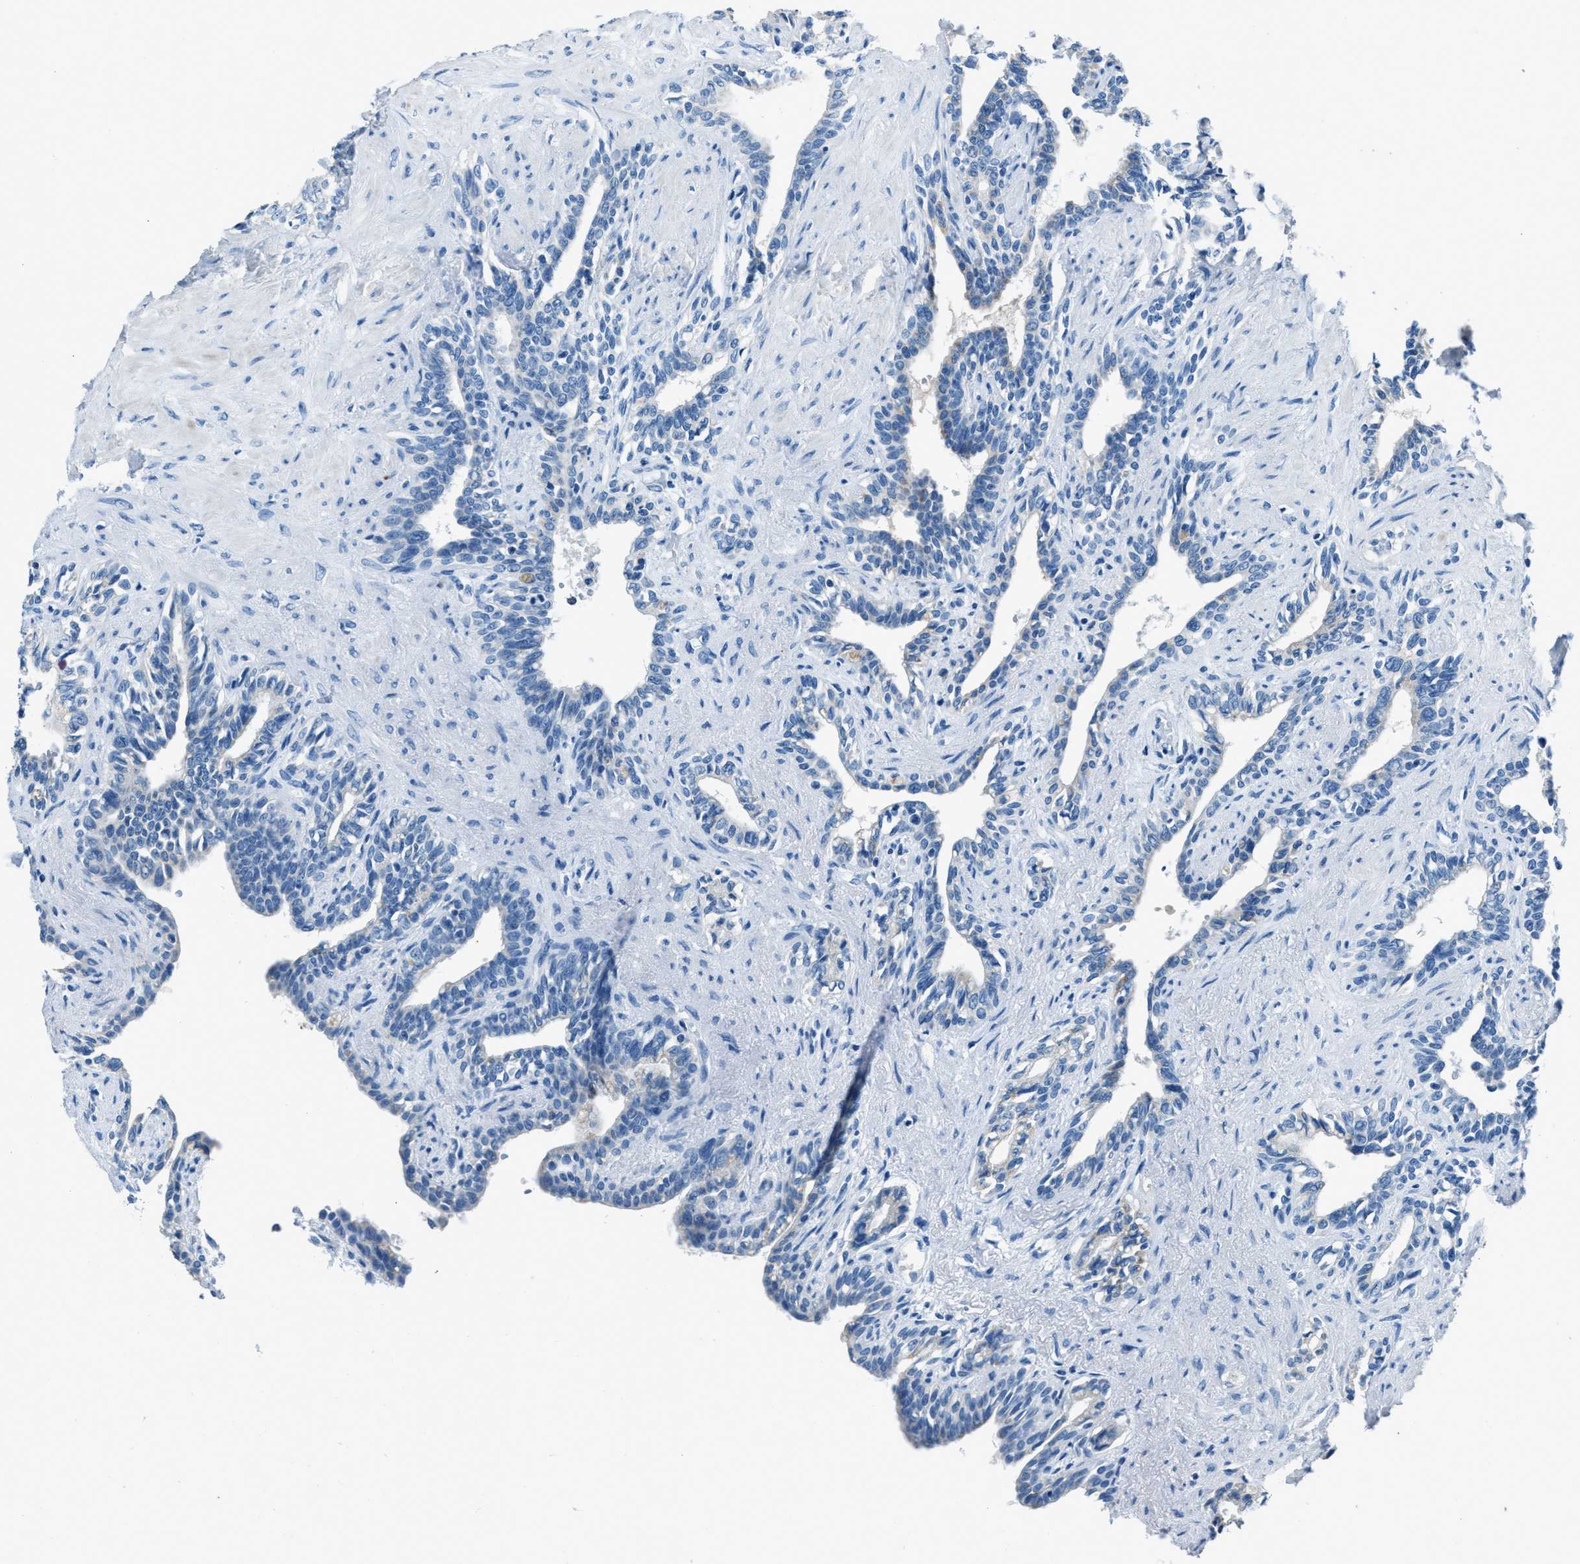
{"staining": {"intensity": "negative", "quantity": "none", "location": "none"}, "tissue": "seminal vesicle", "cell_type": "Glandular cells", "image_type": "normal", "snomed": [{"axis": "morphology", "description": "Normal tissue, NOS"}, {"axis": "morphology", "description": "Adenocarcinoma, High grade"}, {"axis": "topography", "description": "Prostate"}, {"axis": "topography", "description": "Seminal veicle"}], "caption": "A histopathology image of human seminal vesicle is negative for staining in glandular cells. Nuclei are stained in blue.", "gene": "AMACR", "patient": {"sex": "male", "age": 55}}